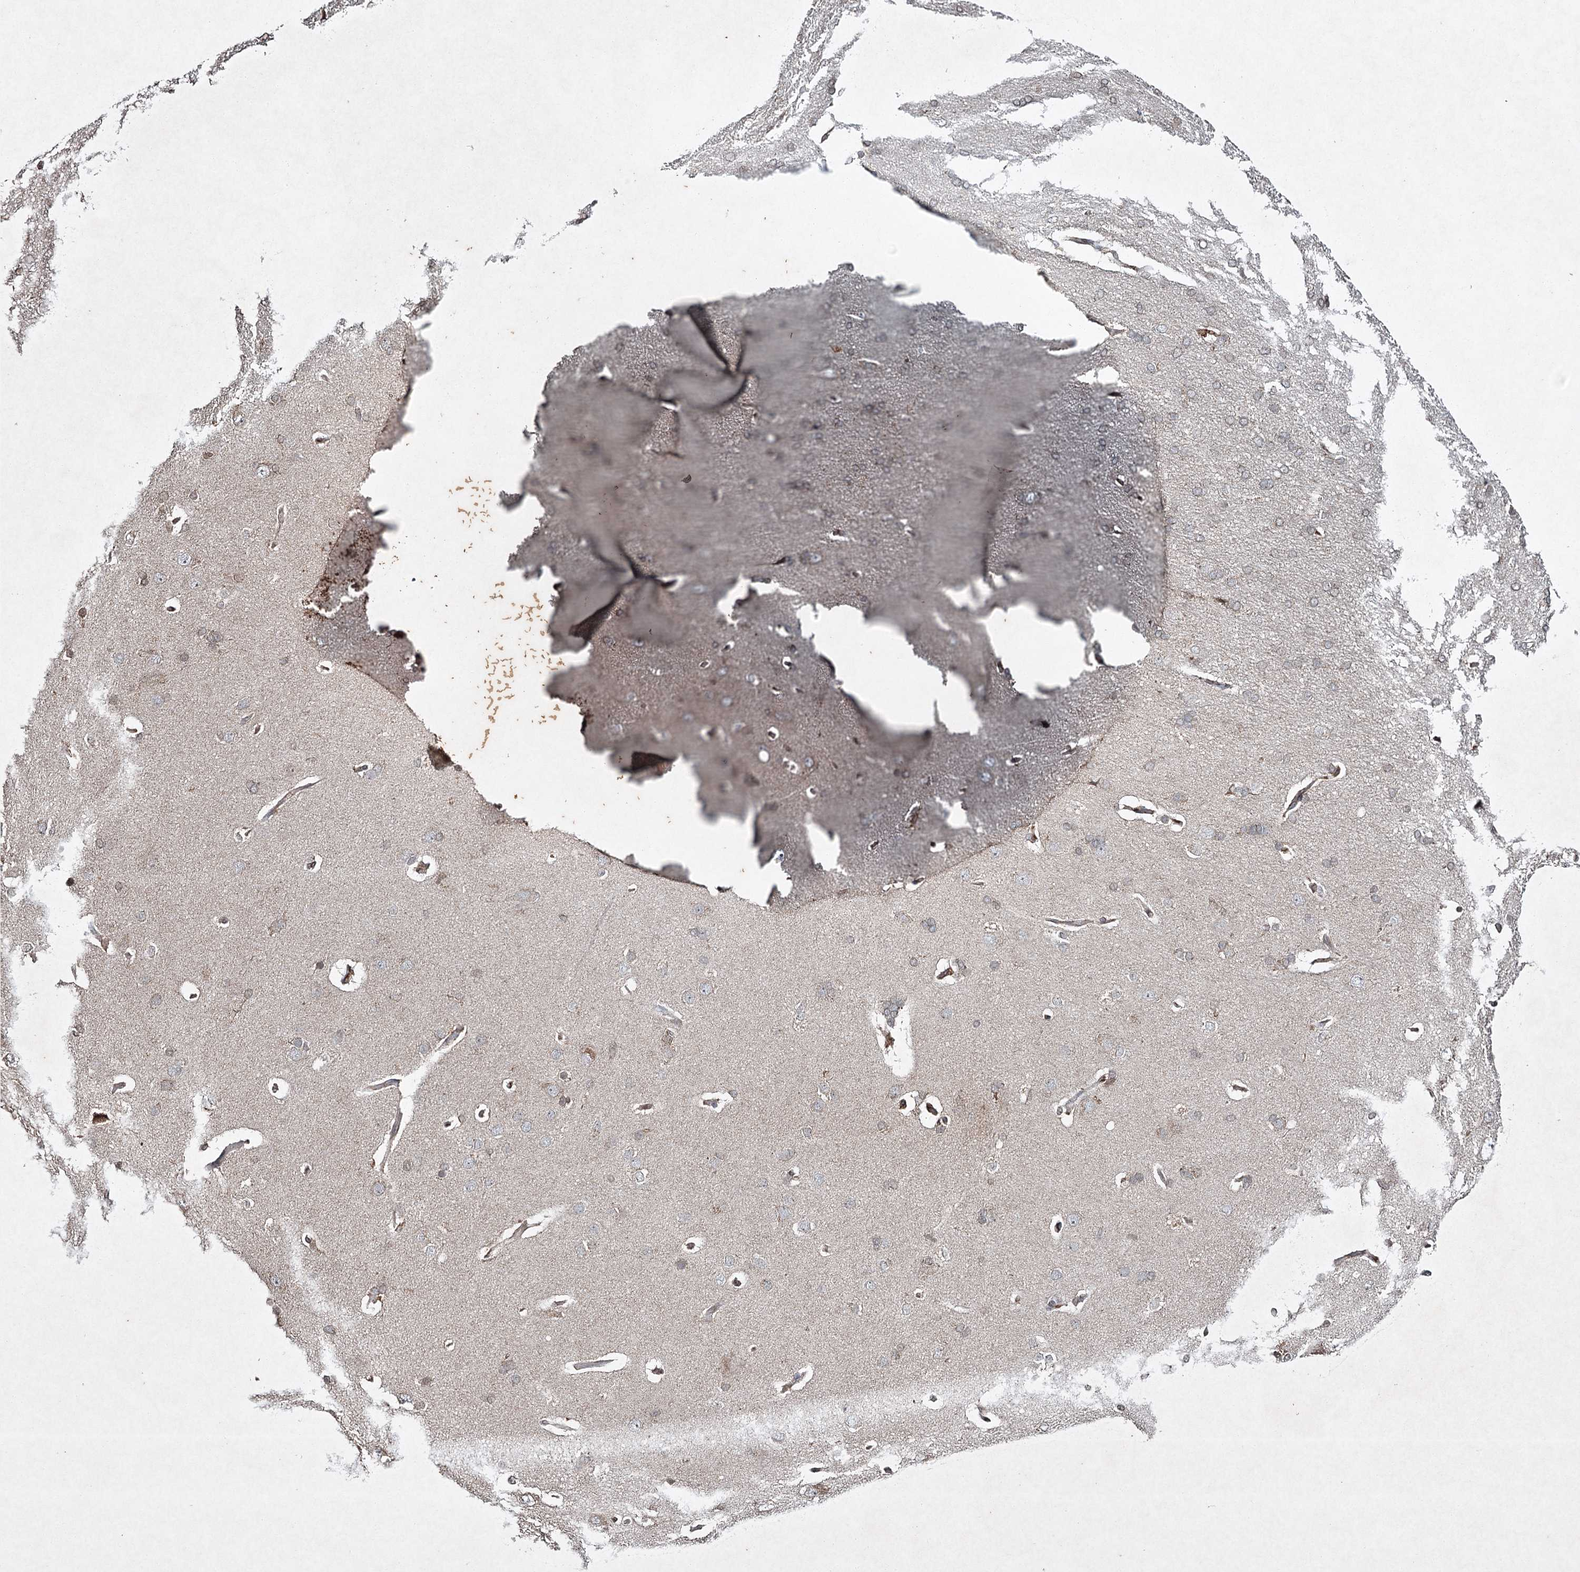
{"staining": {"intensity": "moderate", "quantity": ">75%", "location": "cytoplasmic/membranous"}, "tissue": "cerebral cortex", "cell_type": "Endothelial cells", "image_type": "normal", "snomed": [{"axis": "morphology", "description": "Normal tissue, NOS"}, {"axis": "topography", "description": "Cerebral cortex"}], "caption": "Immunohistochemical staining of normal human cerebral cortex demonstrates medium levels of moderate cytoplasmic/membranous staining in about >75% of endothelial cells. (Brightfield microscopy of DAB IHC at high magnification).", "gene": "CYP2B6", "patient": {"sex": "male", "age": 62}}